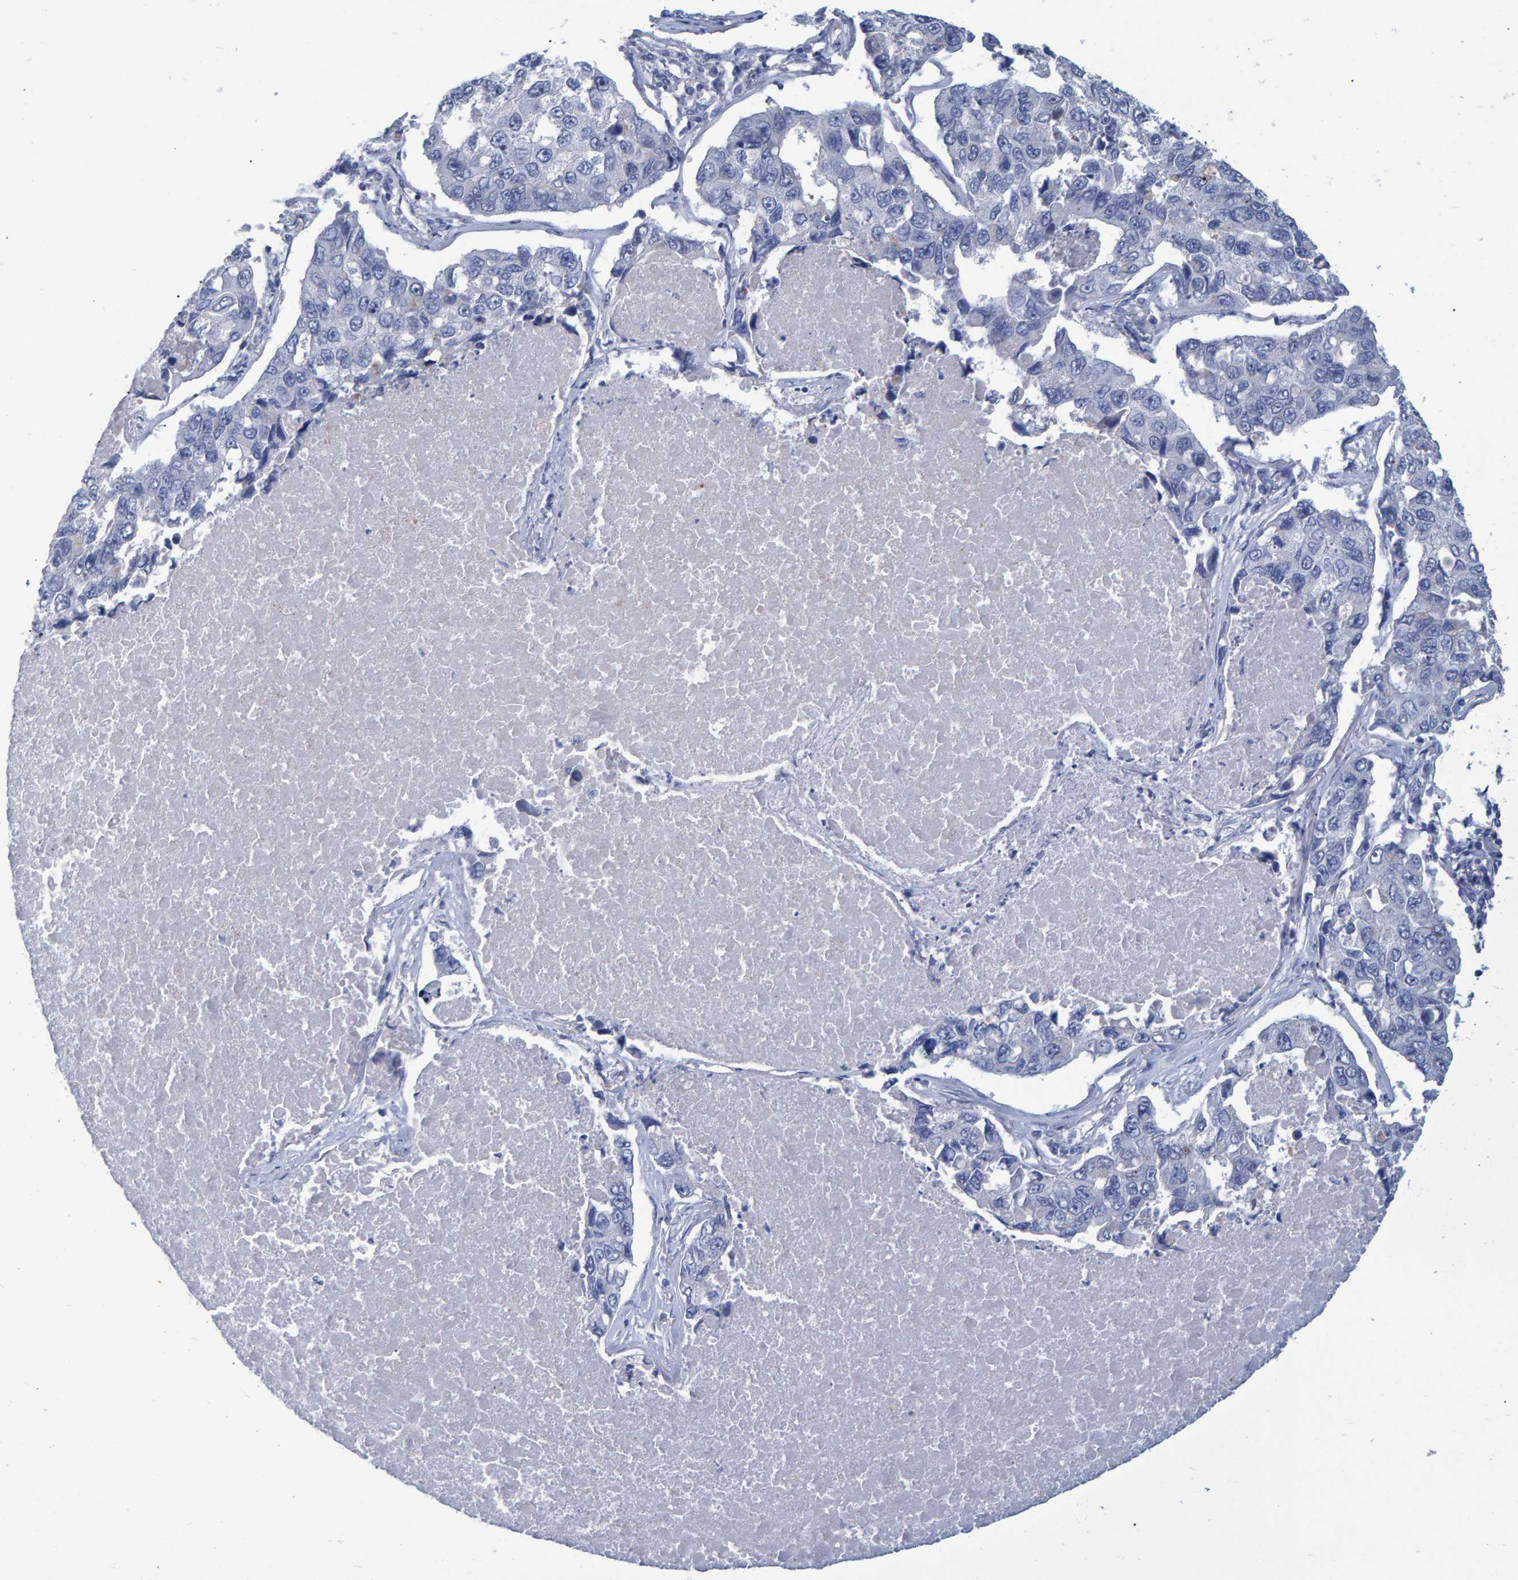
{"staining": {"intensity": "negative", "quantity": "none", "location": "none"}, "tissue": "lung cancer", "cell_type": "Tumor cells", "image_type": "cancer", "snomed": [{"axis": "morphology", "description": "Adenocarcinoma, NOS"}, {"axis": "topography", "description": "Lung"}], "caption": "Immunohistochemistry (IHC) histopathology image of human lung cancer (adenocarcinoma) stained for a protein (brown), which shows no expression in tumor cells.", "gene": "PROCA1", "patient": {"sex": "male", "age": 64}}